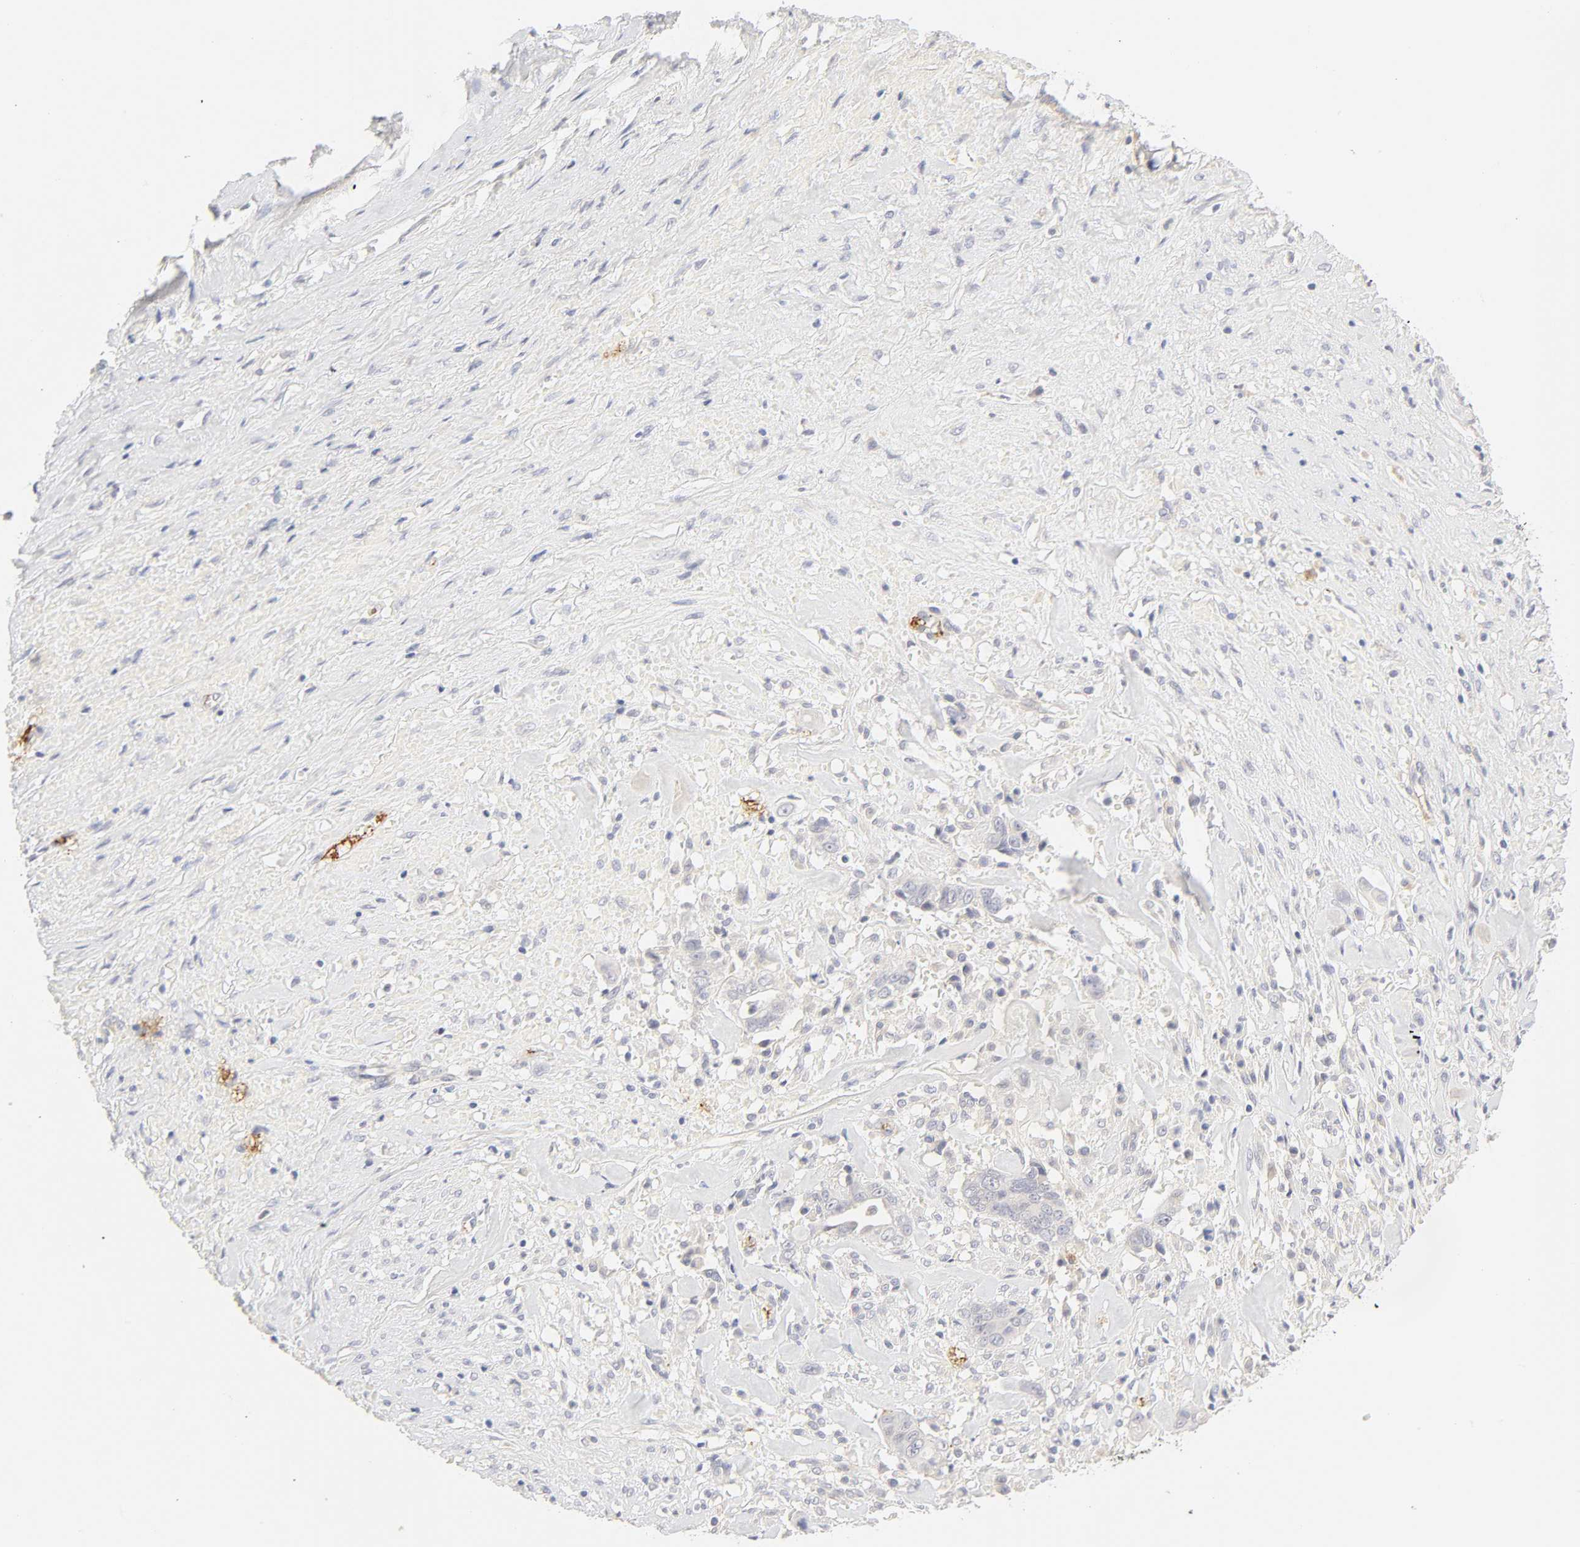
{"staining": {"intensity": "negative", "quantity": "none", "location": "none"}, "tissue": "liver cancer", "cell_type": "Tumor cells", "image_type": "cancer", "snomed": [{"axis": "morphology", "description": "Cholangiocarcinoma"}, {"axis": "topography", "description": "Liver"}], "caption": "Tumor cells are negative for brown protein staining in liver cancer (cholangiocarcinoma).", "gene": "CYP4B1", "patient": {"sex": "female", "age": 70}}